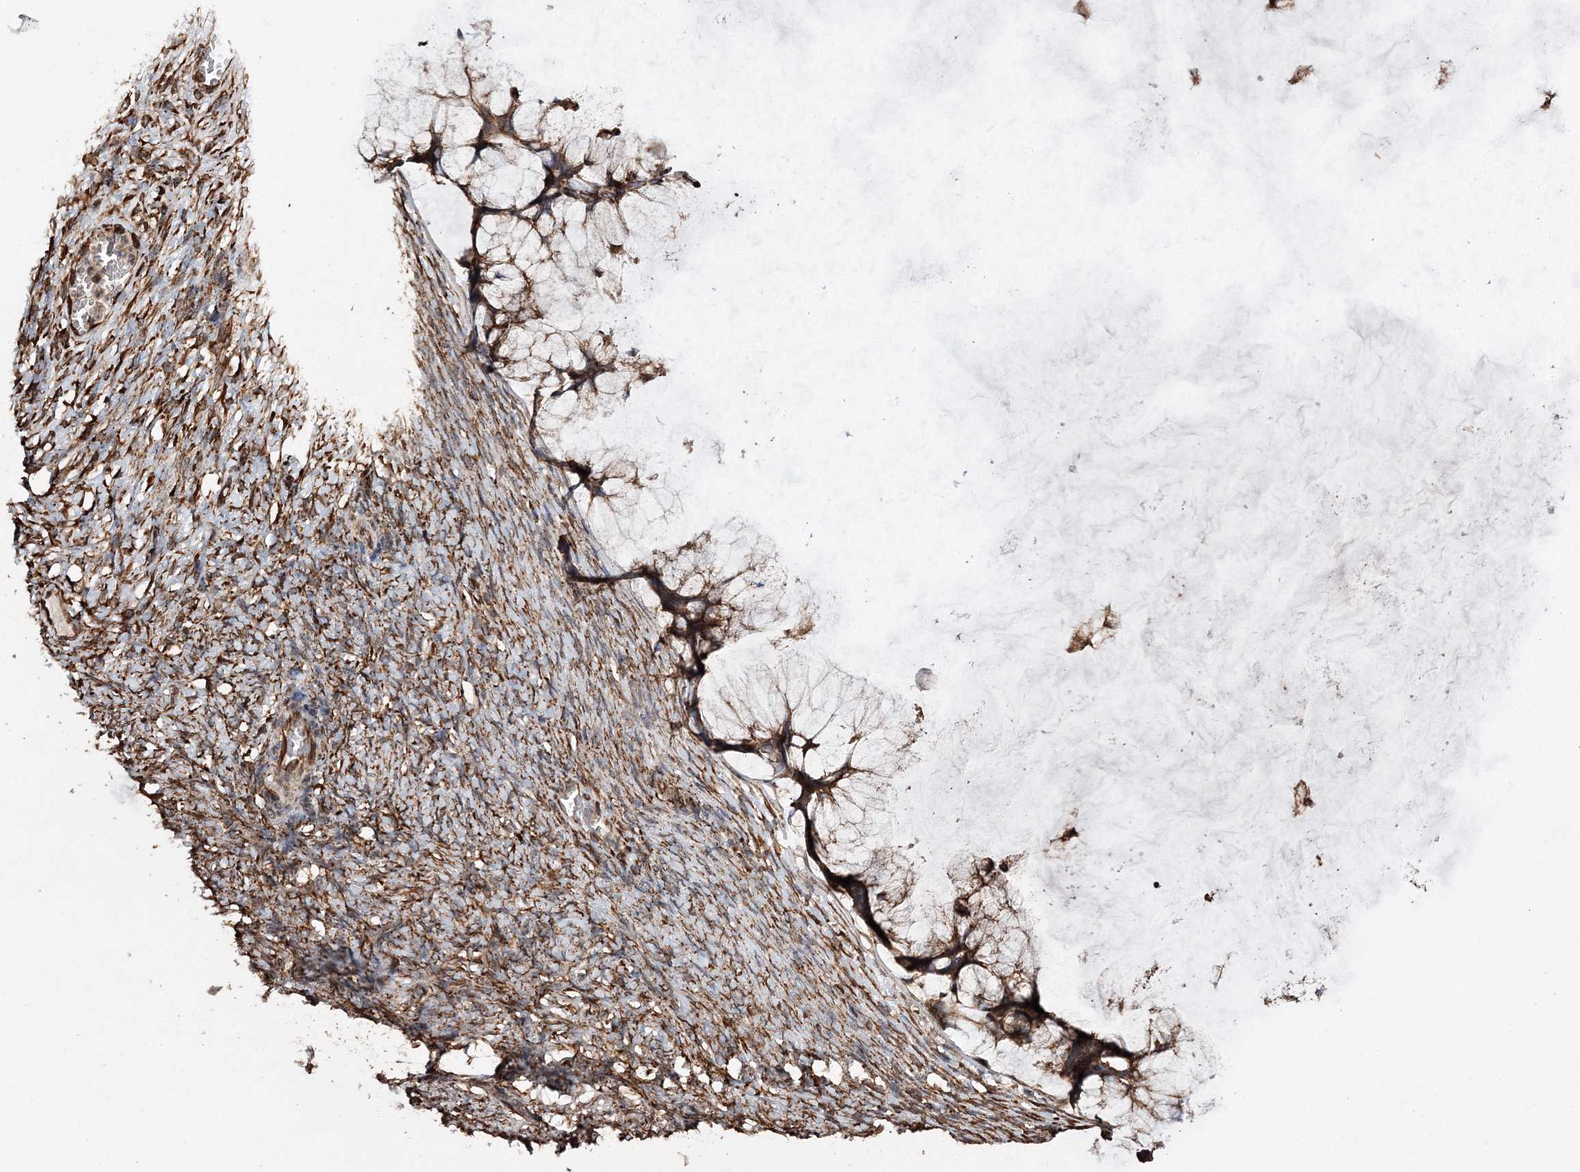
{"staining": {"intensity": "strong", "quantity": ">75%", "location": "cytoplasmic/membranous"}, "tissue": "ovarian cancer", "cell_type": "Tumor cells", "image_type": "cancer", "snomed": [{"axis": "morphology", "description": "Cystadenocarcinoma, mucinous, NOS"}, {"axis": "topography", "description": "Ovary"}], "caption": "Immunohistochemistry (IHC) micrograph of mucinous cystadenocarcinoma (ovarian) stained for a protein (brown), which exhibits high levels of strong cytoplasmic/membranous staining in approximately >75% of tumor cells.", "gene": "SCRN3", "patient": {"sex": "female", "age": 42}}